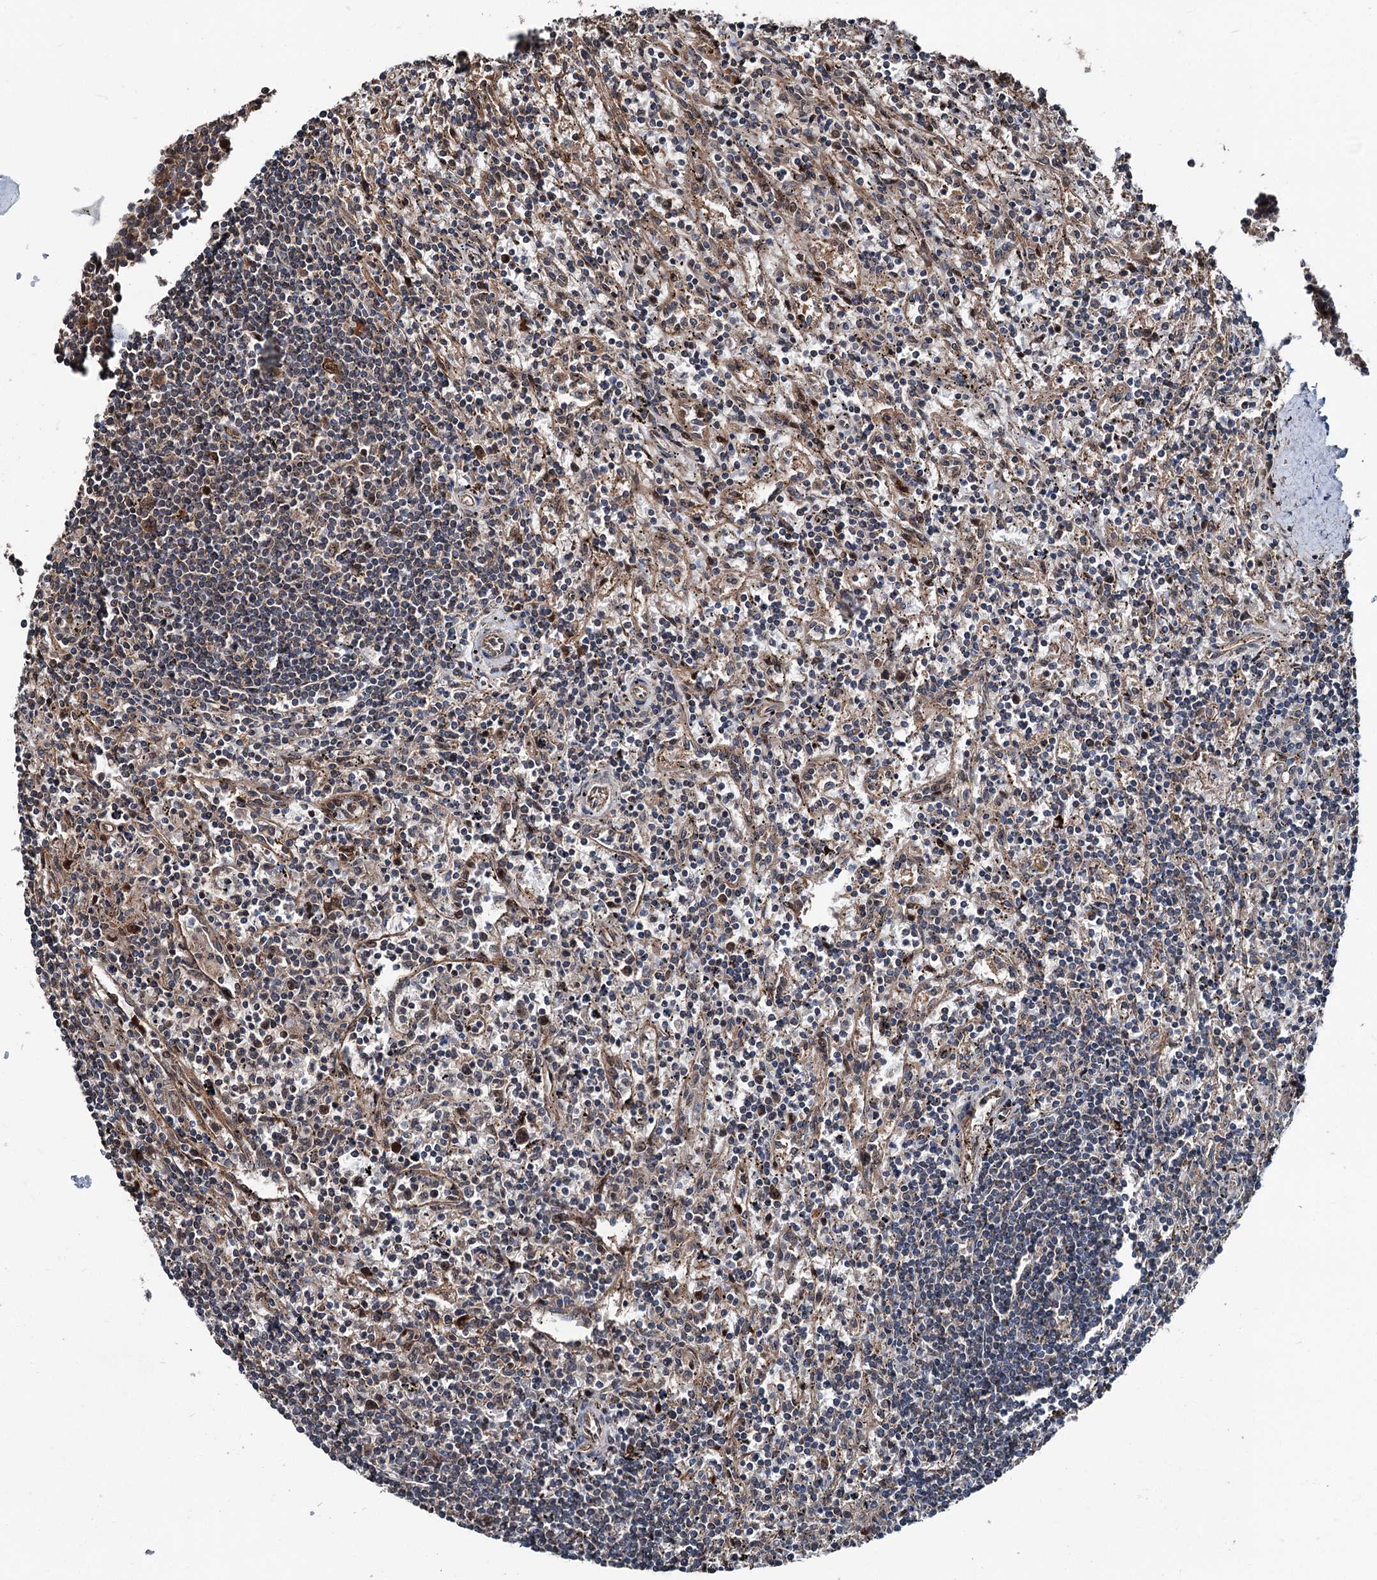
{"staining": {"intensity": "negative", "quantity": "none", "location": "none"}, "tissue": "lymphoma", "cell_type": "Tumor cells", "image_type": "cancer", "snomed": [{"axis": "morphology", "description": "Malignant lymphoma, non-Hodgkin's type, Low grade"}, {"axis": "topography", "description": "Spleen"}], "caption": "Immunohistochemical staining of human lymphoma displays no significant expression in tumor cells.", "gene": "PSMD13", "patient": {"sex": "male", "age": 76}}